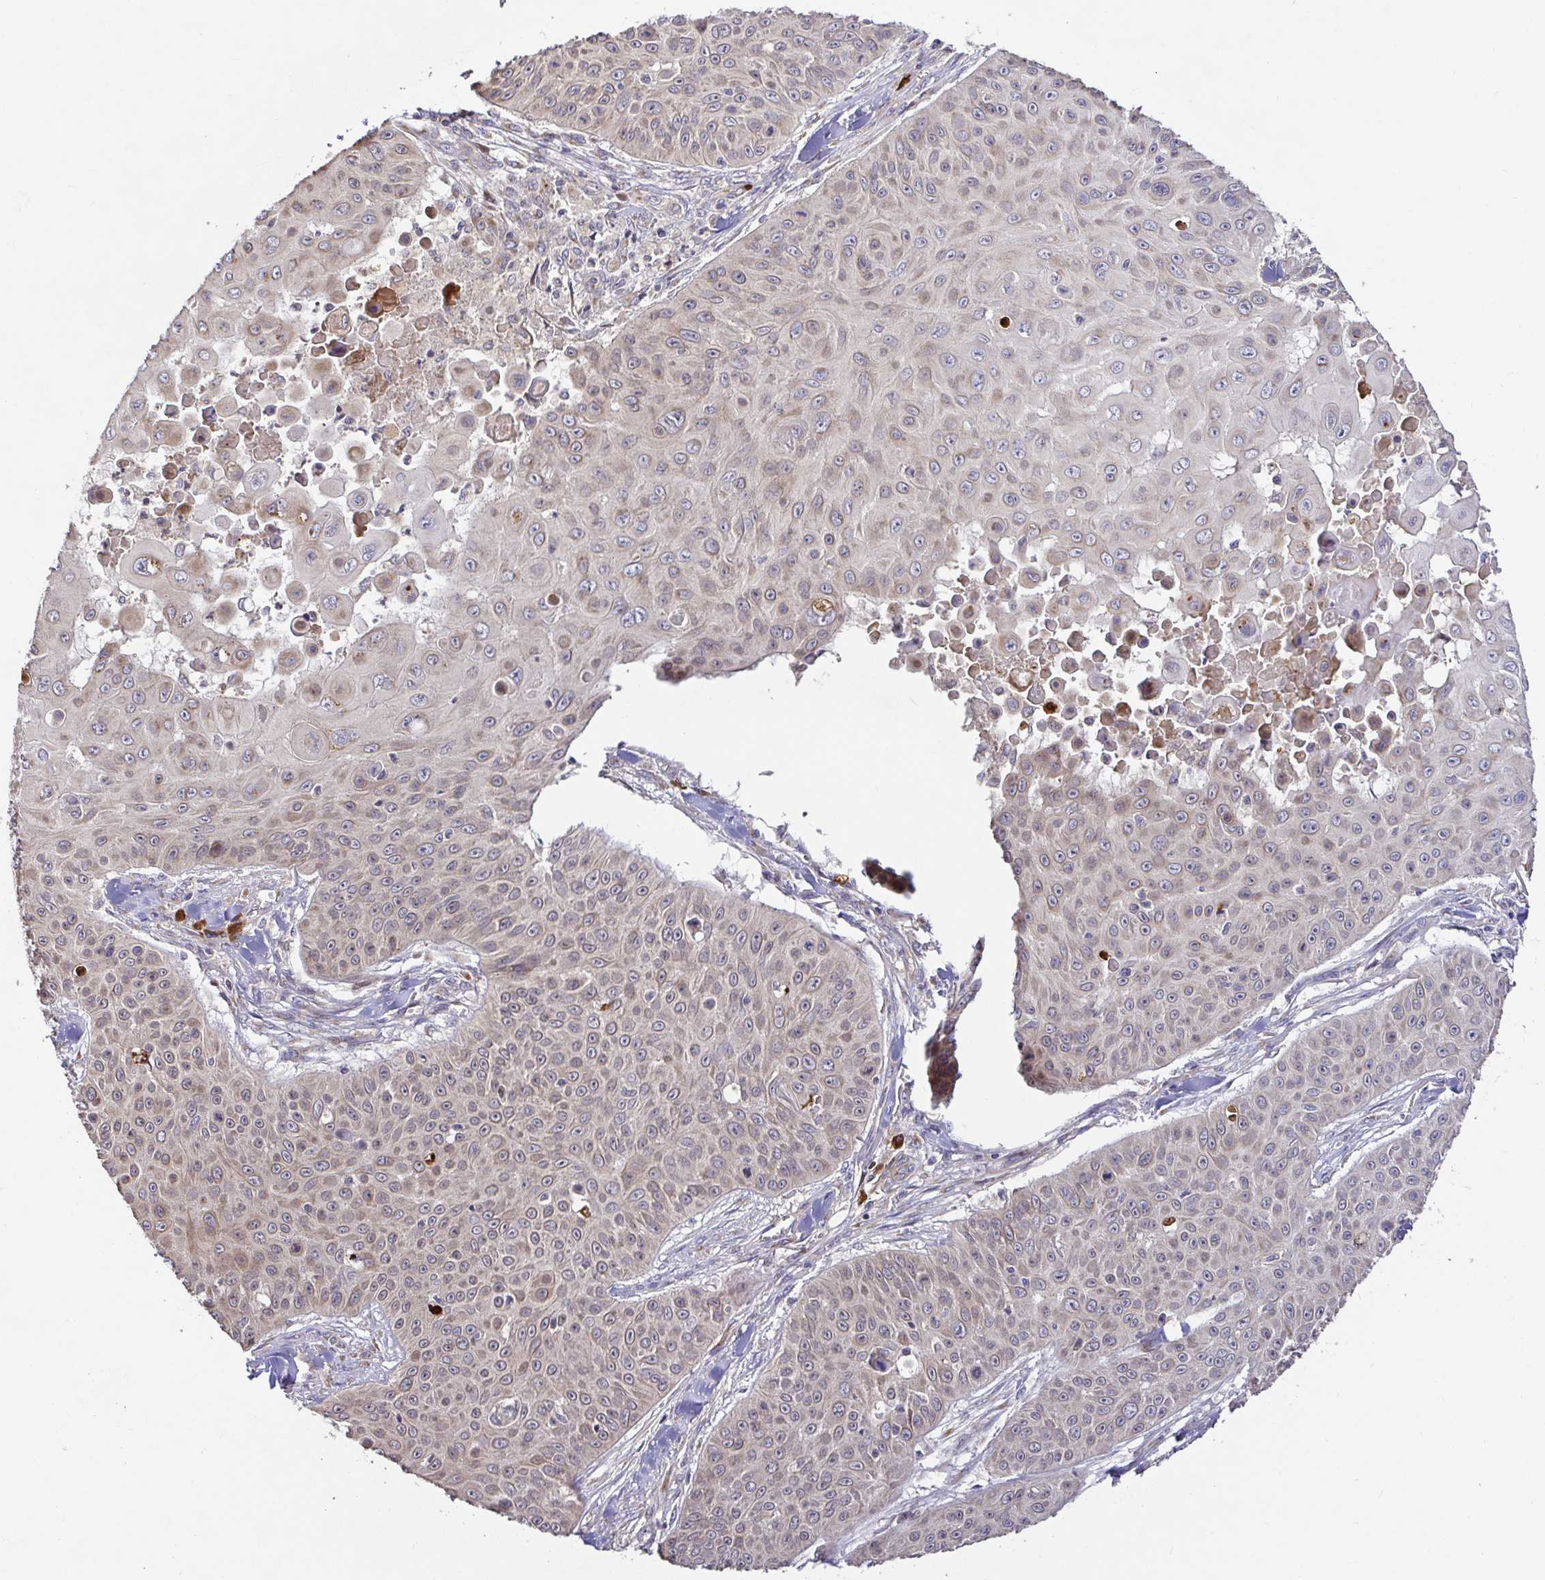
{"staining": {"intensity": "weak", "quantity": "<25%", "location": "cytoplasmic/membranous"}, "tissue": "skin cancer", "cell_type": "Tumor cells", "image_type": "cancer", "snomed": [{"axis": "morphology", "description": "Squamous cell carcinoma, NOS"}, {"axis": "topography", "description": "Skin"}], "caption": "This is a image of immunohistochemistry staining of skin cancer (squamous cell carcinoma), which shows no positivity in tumor cells. (DAB immunohistochemistry visualized using brightfield microscopy, high magnification).", "gene": "ELP1", "patient": {"sex": "male", "age": 82}}